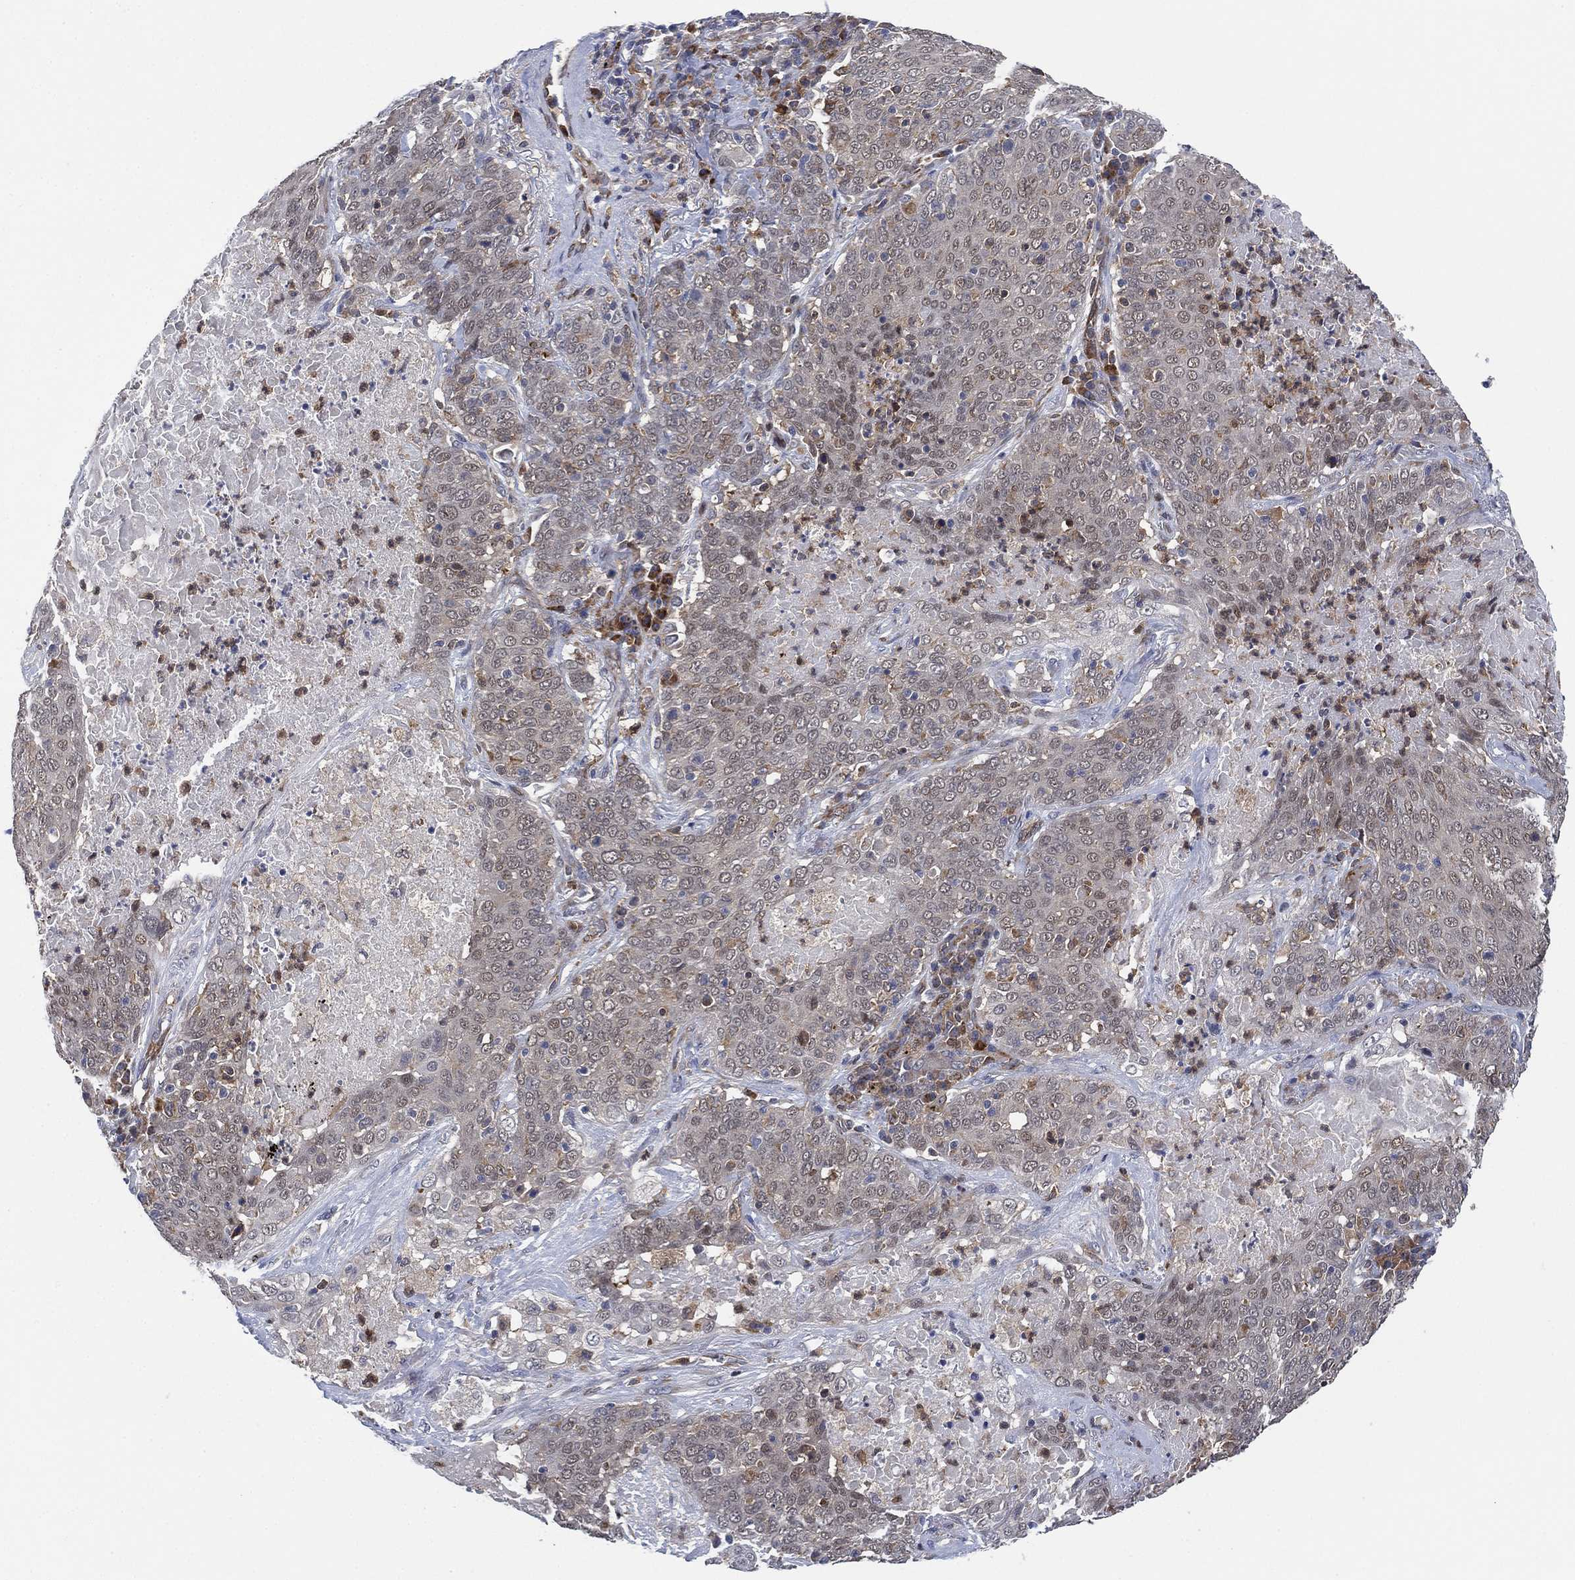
{"staining": {"intensity": "negative", "quantity": "none", "location": "none"}, "tissue": "lung cancer", "cell_type": "Tumor cells", "image_type": "cancer", "snomed": [{"axis": "morphology", "description": "Squamous cell carcinoma, NOS"}, {"axis": "topography", "description": "Lung"}], "caption": "This is an IHC photomicrograph of lung cancer (squamous cell carcinoma). There is no staining in tumor cells.", "gene": "FES", "patient": {"sex": "male", "age": 82}}